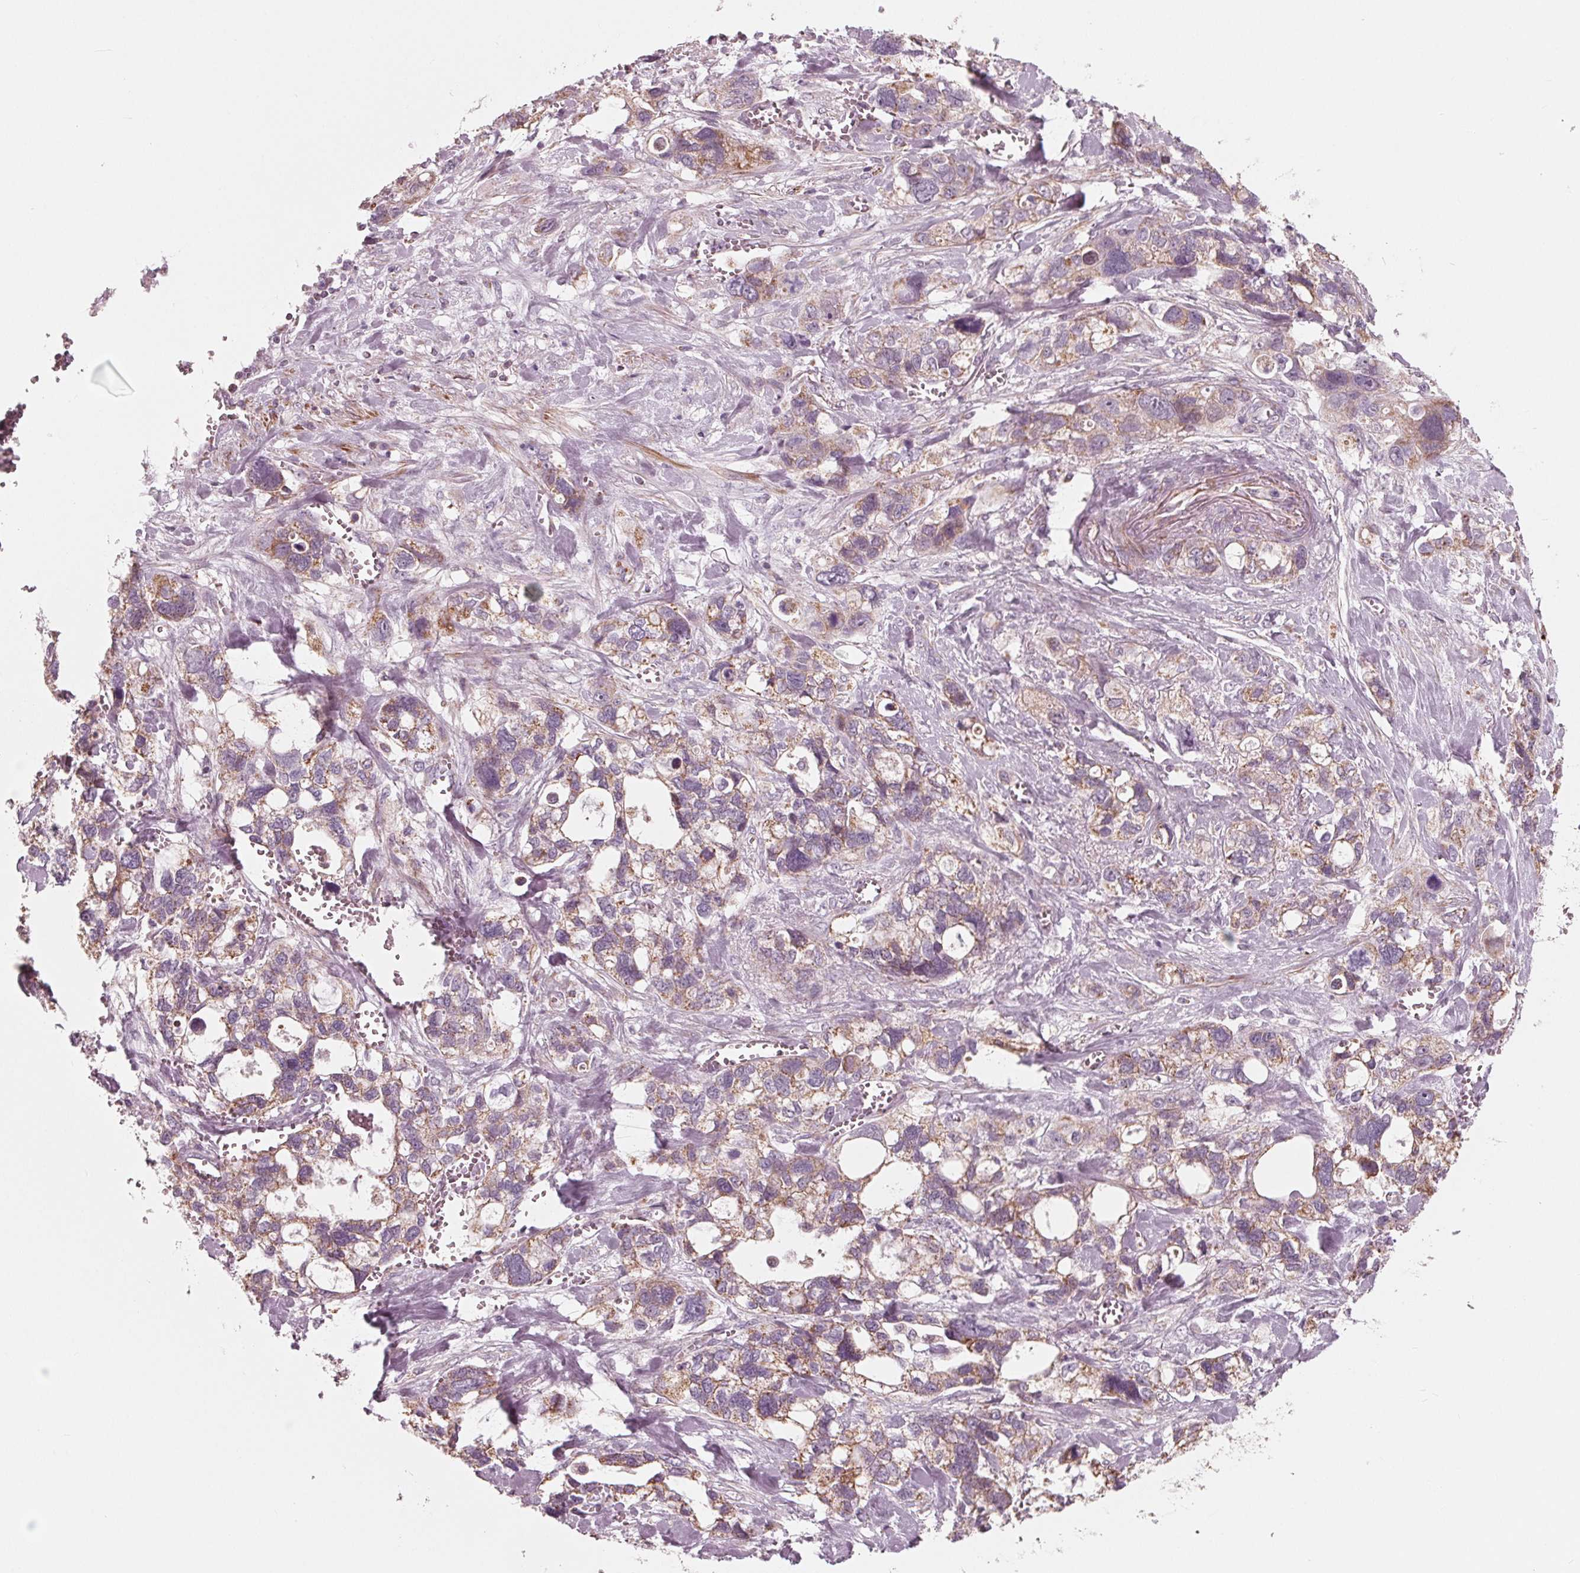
{"staining": {"intensity": "weak", "quantity": "25%-75%", "location": "cytoplasmic/membranous"}, "tissue": "stomach cancer", "cell_type": "Tumor cells", "image_type": "cancer", "snomed": [{"axis": "morphology", "description": "Adenocarcinoma, NOS"}, {"axis": "topography", "description": "Stomach, upper"}], "caption": "Protein staining shows weak cytoplasmic/membranous expression in approximately 25%-75% of tumor cells in adenocarcinoma (stomach).", "gene": "DCAF4L2", "patient": {"sex": "female", "age": 81}}